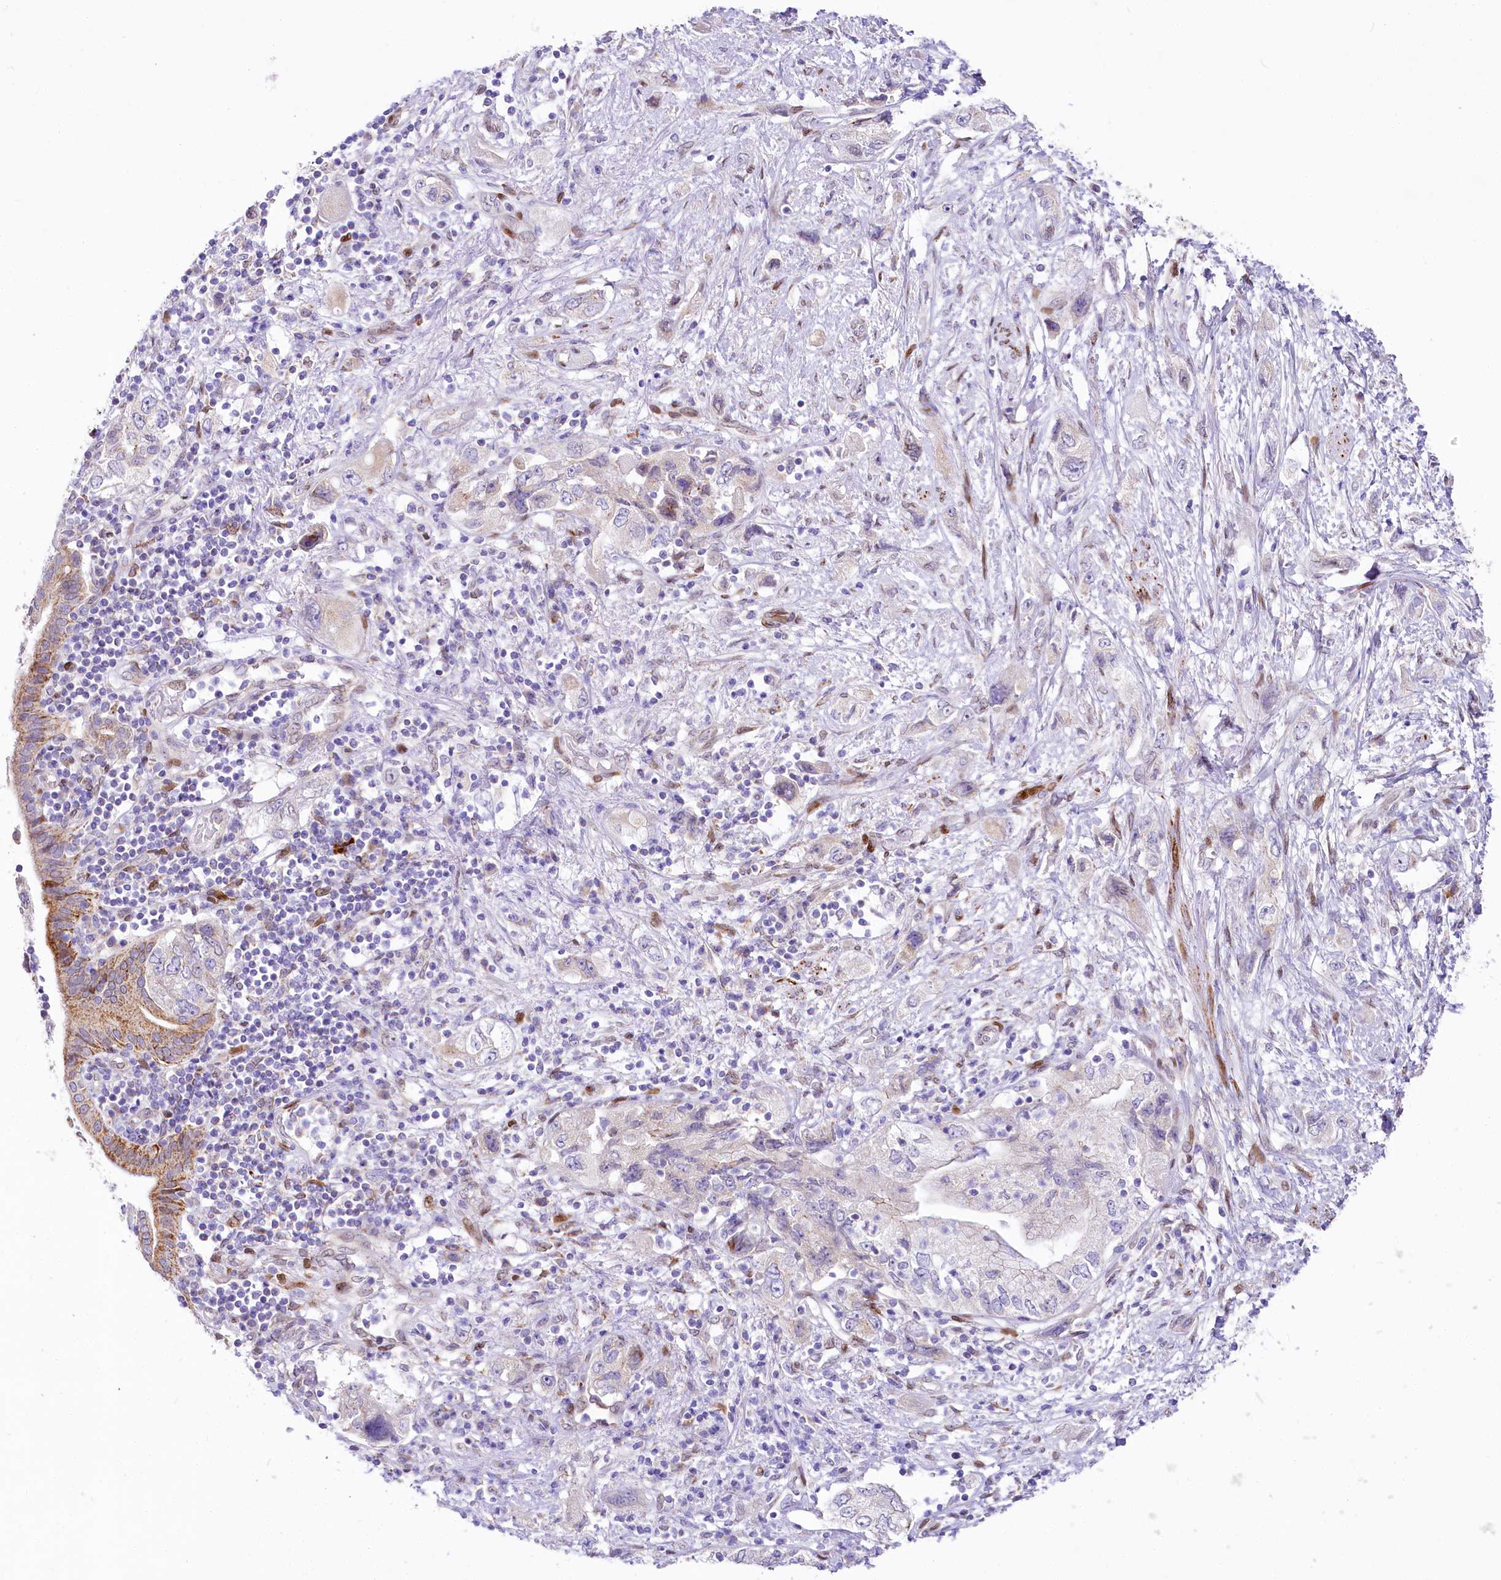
{"staining": {"intensity": "negative", "quantity": "none", "location": "none"}, "tissue": "pancreatic cancer", "cell_type": "Tumor cells", "image_type": "cancer", "snomed": [{"axis": "morphology", "description": "Adenocarcinoma, NOS"}, {"axis": "topography", "description": "Pancreas"}], "caption": "Tumor cells show no significant staining in pancreatic cancer.", "gene": "PPIP5K2", "patient": {"sex": "female", "age": 73}}